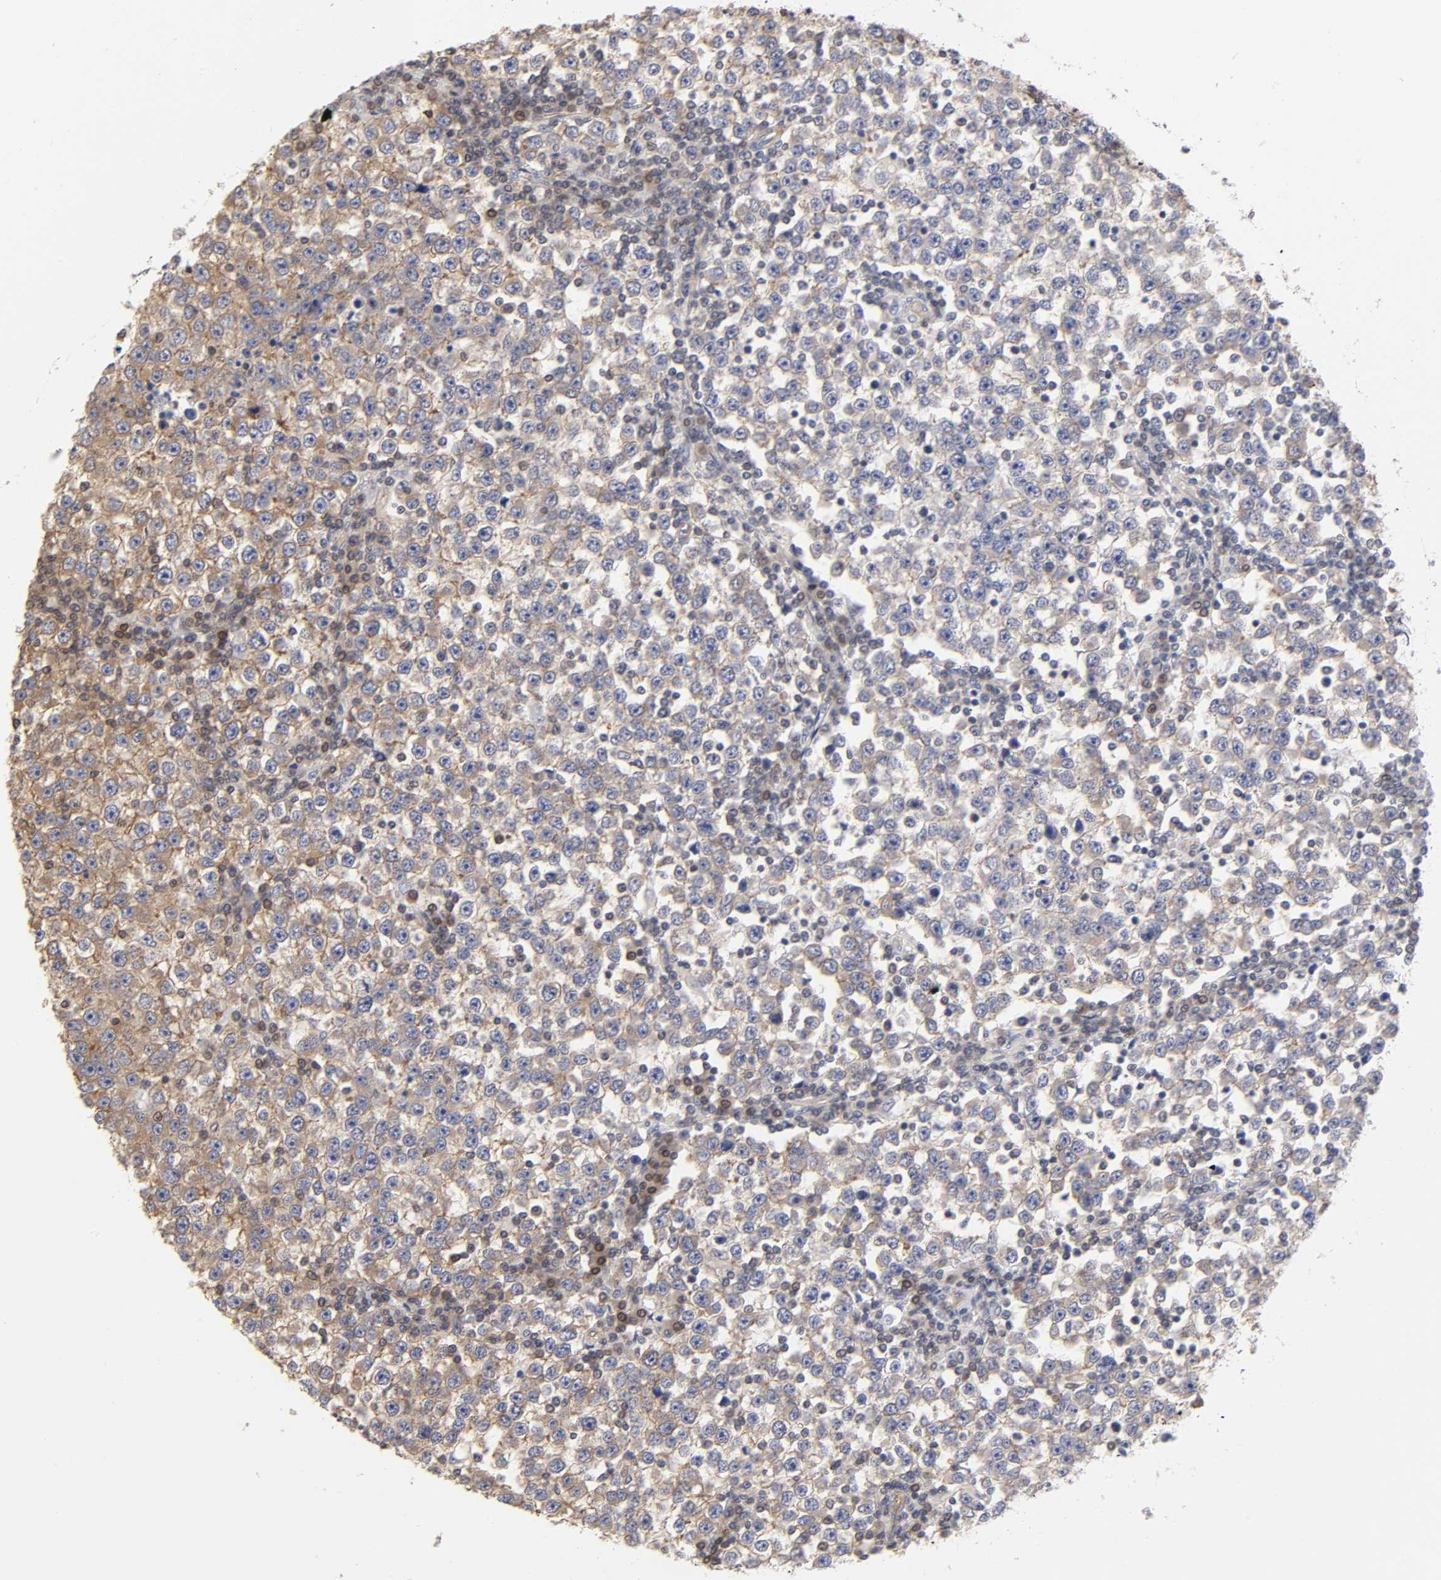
{"staining": {"intensity": "weak", "quantity": "25%-75%", "location": "cytoplasmic/membranous"}, "tissue": "testis cancer", "cell_type": "Tumor cells", "image_type": "cancer", "snomed": [{"axis": "morphology", "description": "Seminoma, NOS"}, {"axis": "topography", "description": "Testis"}], "caption": "Seminoma (testis) stained with DAB (3,3'-diaminobenzidine) IHC shows low levels of weak cytoplasmic/membranous staining in about 25%-75% of tumor cells. The staining was performed using DAB (3,3'-diaminobenzidine) to visualize the protein expression in brown, while the nuclei were stained in blue with hematoxylin (Magnification: 20x).", "gene": "STRN3", "patient": {"sex": "male", "age": 65}}